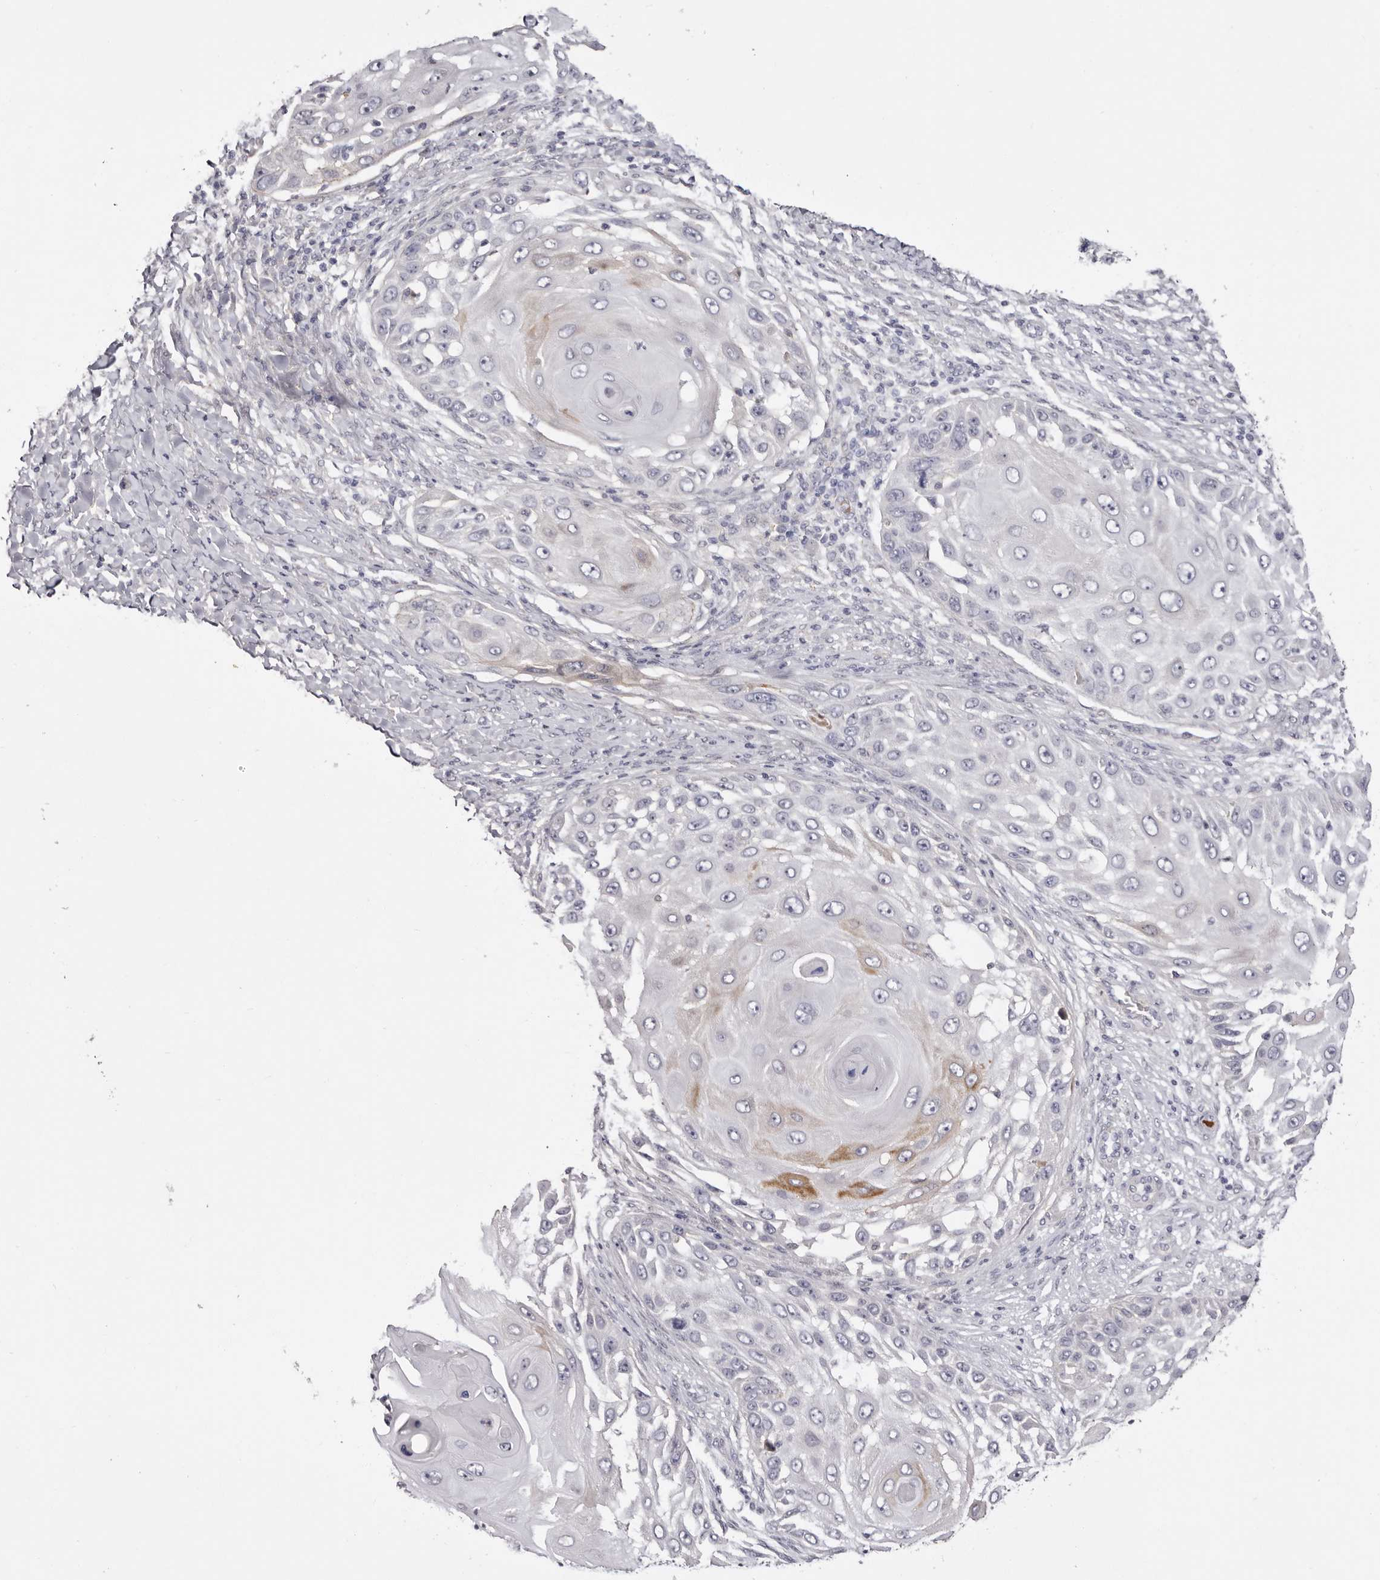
{"staining": {"intensity": "moderate", "quantity": "<25%", "location": "cytoplasmic/membranous"}, "tissue": "skin cancer", "cell_type": "Tumor cells", "image_type": "cancer", "snomed": [{"axis": "morphology", "description": "Squamous cell carcinoma, NOS"}, {"axis": "topography", "description": "Skin"}], "caption": "This is an image of immunohistochemistry (IHC) staining of squamous cell carcinoma (skin), which shows moderate expression in the cytoplasmic/membranous of tumor cells.", "gene": "LMLN", "patient": {"sex": "female", "age": 44}}